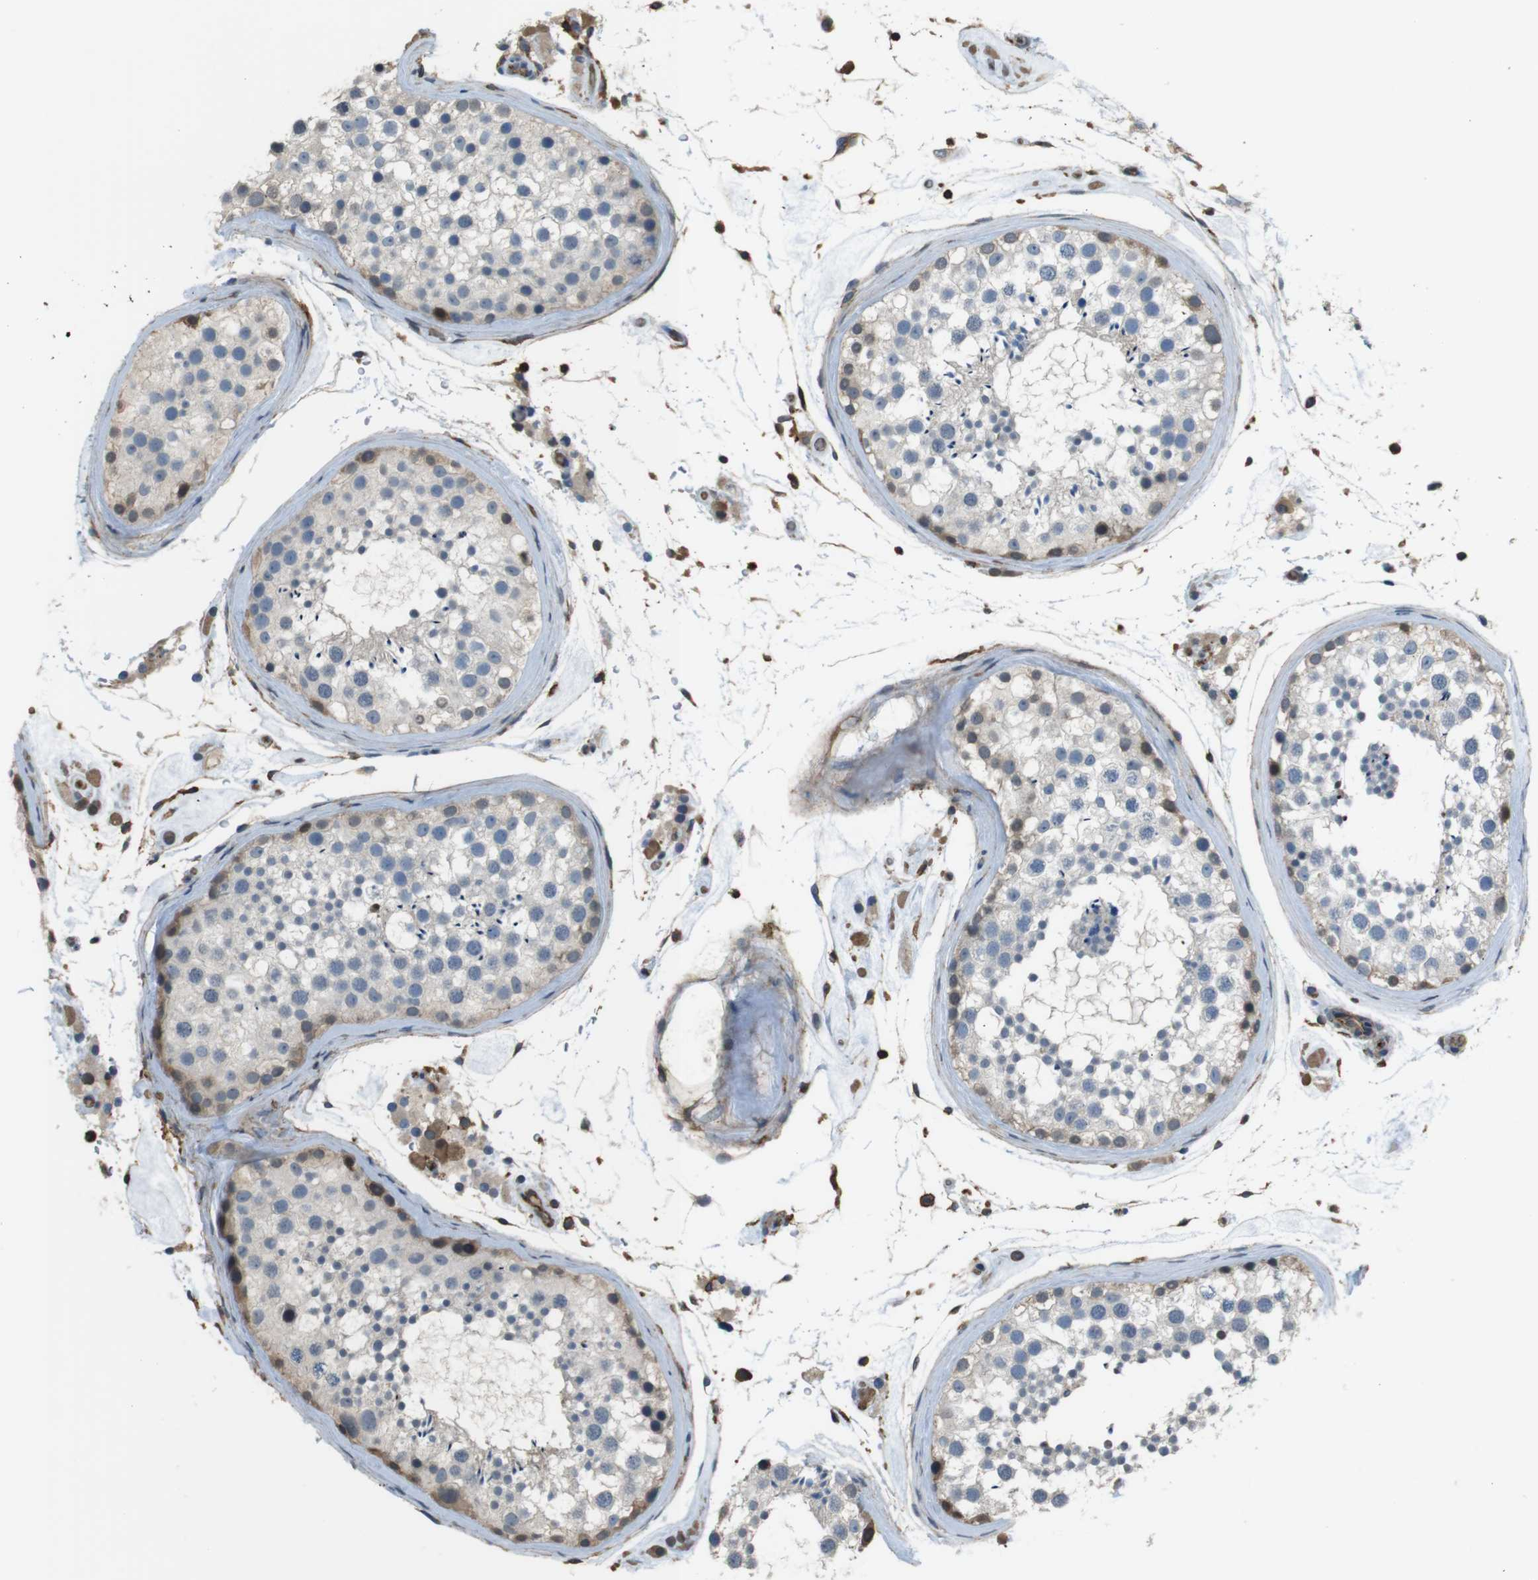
{"staining": {"intensity": "weak", "quantity": "<25%", "location": "cytoplasmic/membranous,nuclear"}, "tissue": "testis", "cell_type": "Cells in seminiferous ducts", "image_type": "normal", "snomed": [{"axis": "morphology", "description": "Normal tissue, NOS"}, {"axis": "topography", "description": "Testis"}], "caption": "Photomicrograph shows no significant protein expression in cells in seminiferous ducts of unremarkable testis. (DAB immunohistochemistry (IHC) with hematoxylin counter stain).", "gene": "FCAR", "patient": {"sex": "male", "age": 46}}